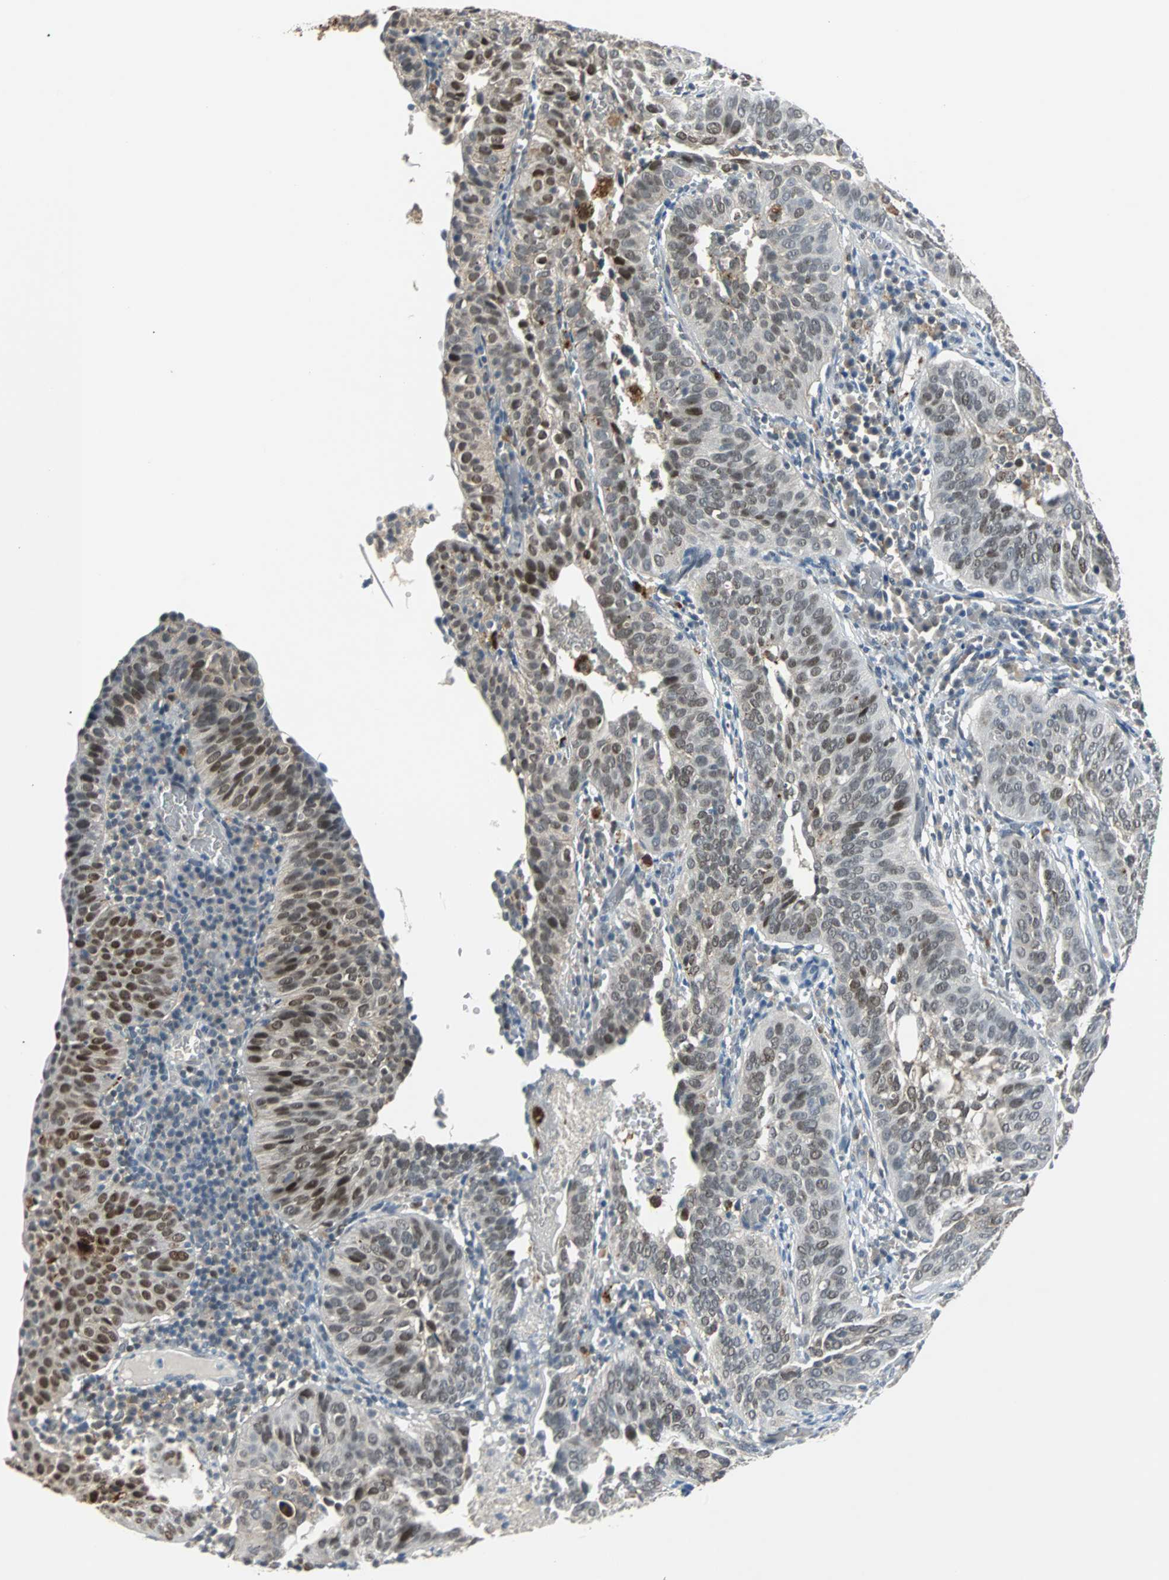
{"staining": {"intensity": "moderate", "quantity": ">75%", "location": "cytoplasmic/membranous"}, "tissue": "cervical cancer", "cell_type": "Tumor cells", "image_type": "cancer", "snomed": [{"axis": "morphology", "description": "Squamous cell carcinoma, NOS"}, {"axis": "topography", "description": "Cervix"}], "caption": "There is medium levels of moderate cytoplasmic/membranous expression in tumor cells of squamous cell carcinoma (cervical), as demonstrated by immunohistochemical staining (brown color).", "gene": "HLX", "patient": {"sex": "female", "age": 39}}